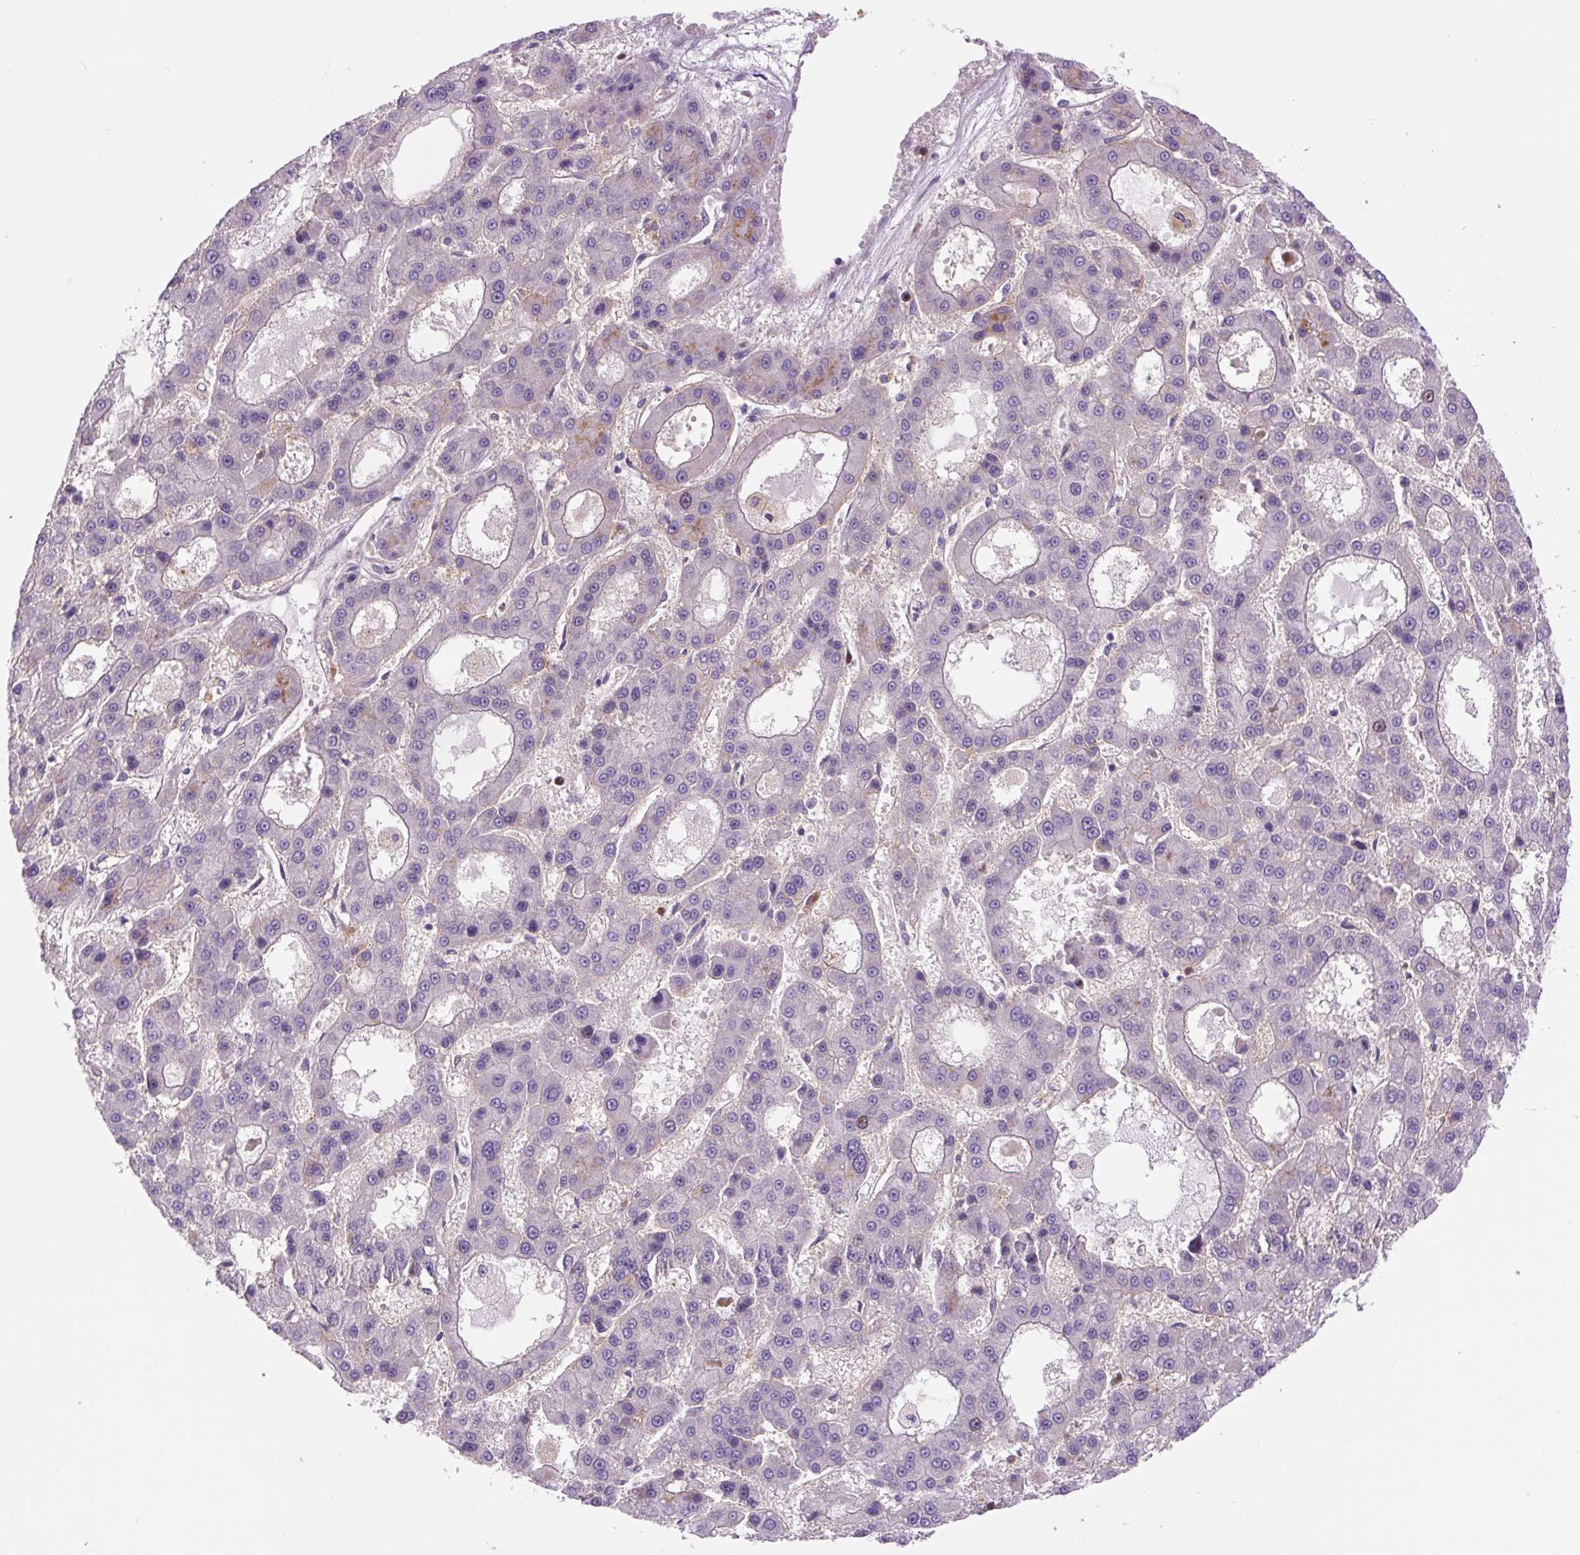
{"staining": {"intensity": "moderate", "quantity": "<25%", "location": "nuclear"}, "tissue": "liver cancer", "cell_type": "Tumor cells", "image_type": "cancer", "snomed": [{"axis": "morphology", "description": "Carcinoma, Hepatocellular, NOS"}, {"axis": "topography", "description": "Liver"}], "caption": "High-magnification brightfield microscopy of liver hepatocellular carcinoma stained with DAB (brown) and counterstained with hematoxylin (blue). tumor cells exhibit moderate nuclear staining is seen in approximately<25% of cells.", "gene": "KIFC1", "patient": {"sex": "male", "age": 70}}